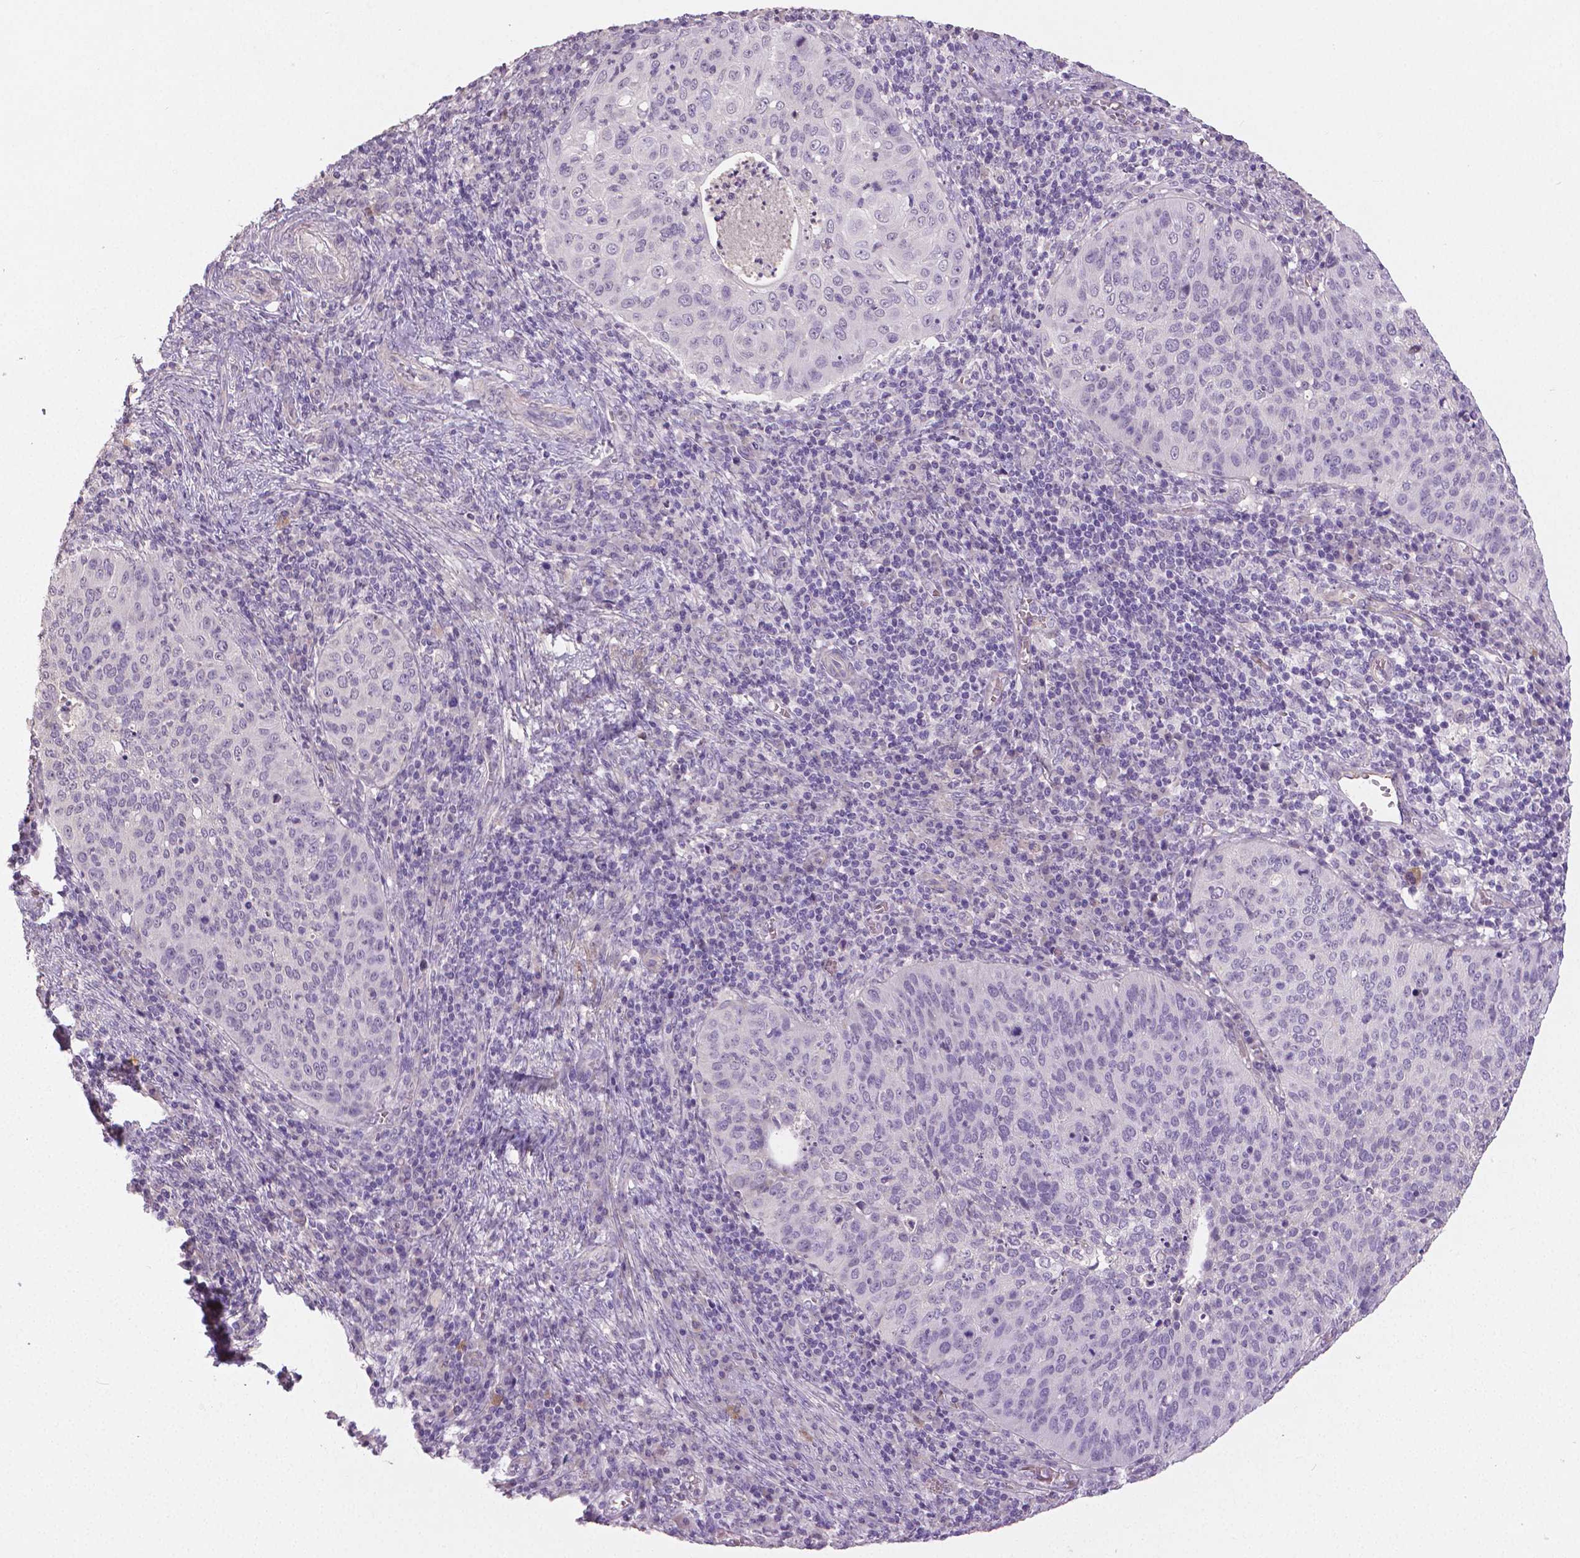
{"staining": {"intensity": "negative", "quantity": "none", "location": "none"}, "tissue": "cervical cancer", "cell_type": "Tumor cells", "image_type": "cancer", "snomed": [{"axis": "morphology", "description": "Squamous cell carcinoma, NOS"}, {"axis": "topography", "description": "Cervix"}], "caption": "High power microscopy micrograph of an IHC photomicrograph of squamous cell carcinoma (cervical), revealing no significant positivity in tumor cells. Nuclei are stained in blue.", "gene": "FLT1", "patient": {"sex": "female", "age": 39}}